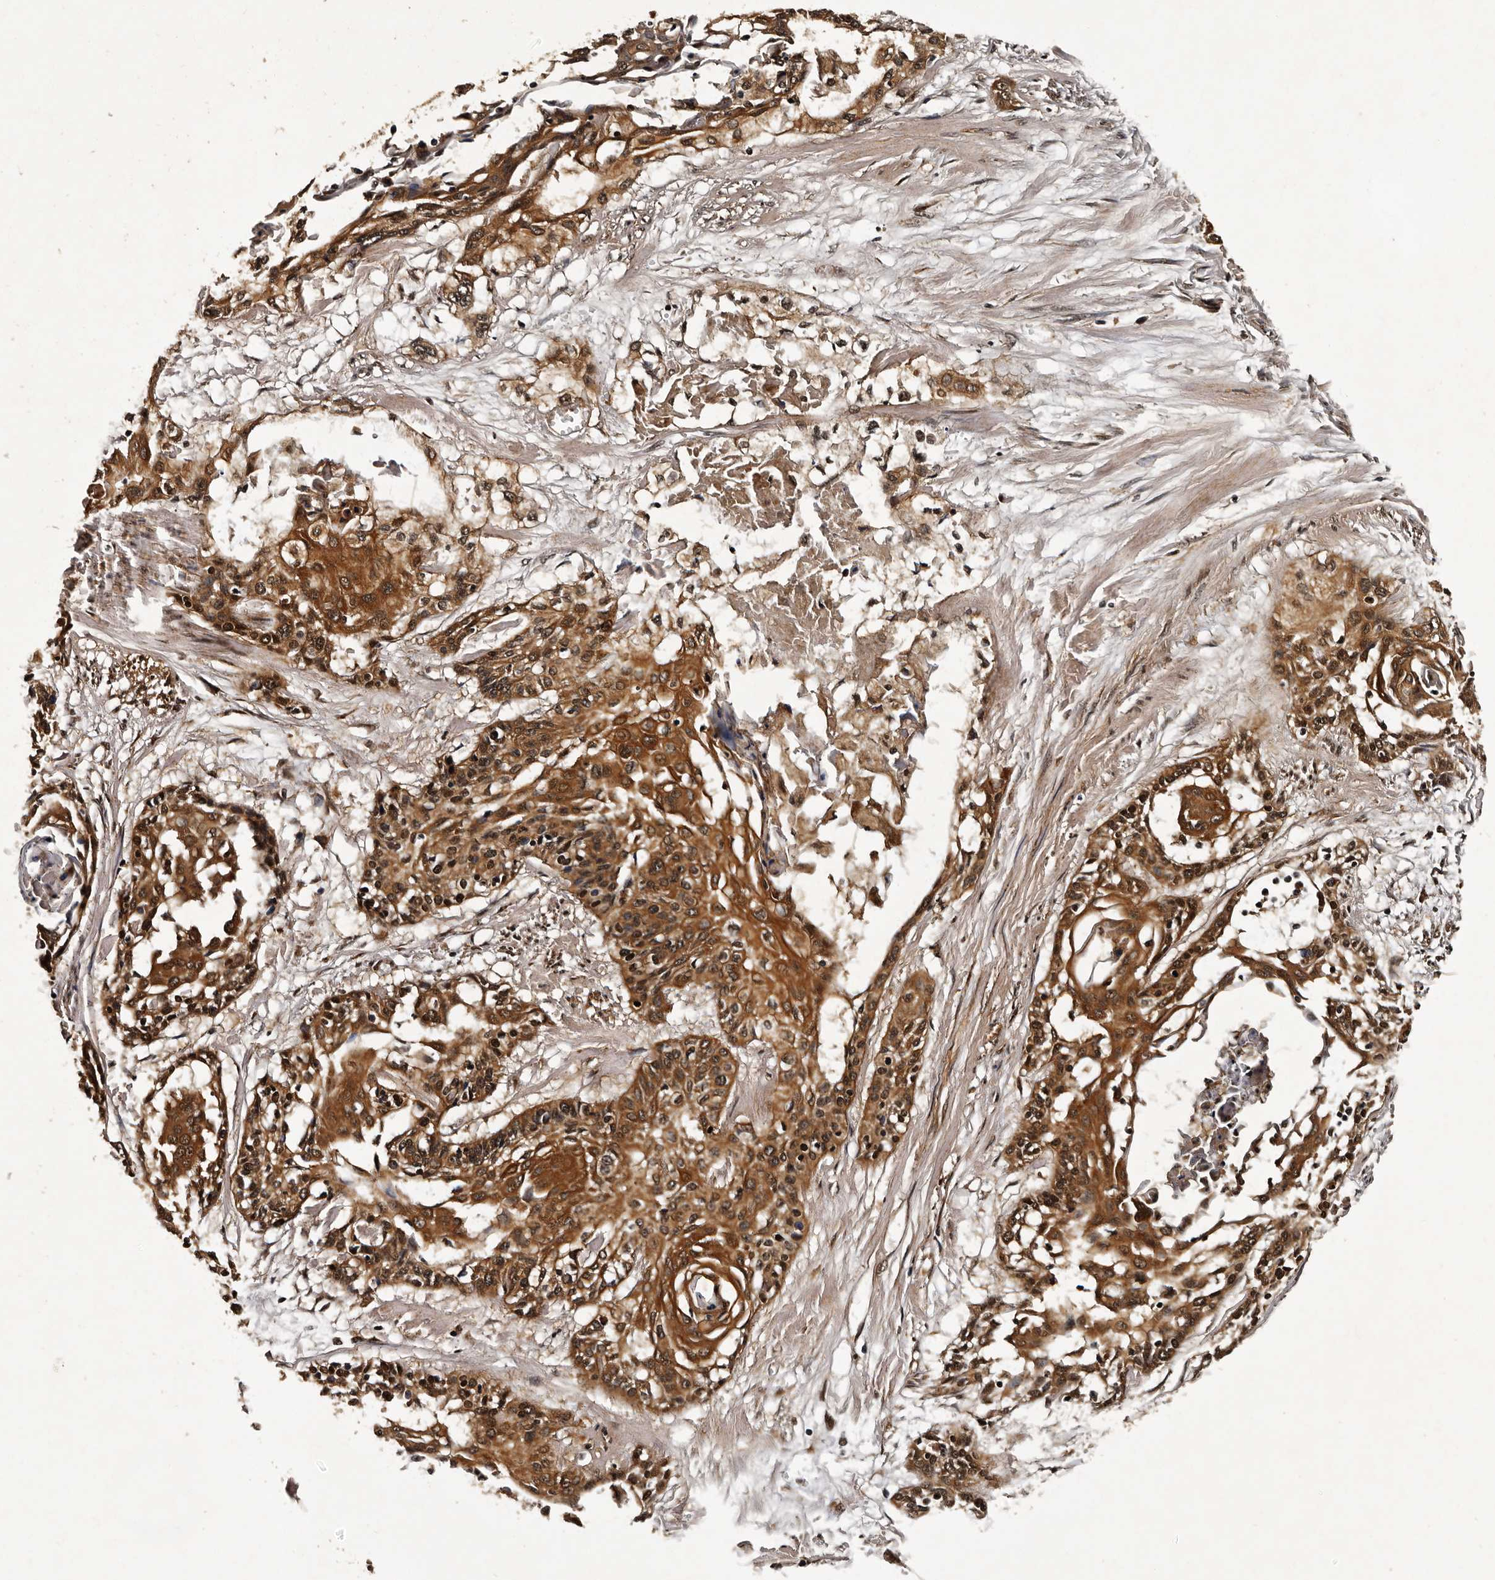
{"staining": {"intensity": "moderate", "quantity": ">75%", "location": "cytoplasmic/membranous,nuclear"}, "tissue": "cervical cancer", "cell_type": "Tumor cells", "image_type": "cancer", "snomed": [{"axis": "morphology", "description": "Squamous cell carcinoma, NOS"}, {"axis": "topography", "description": "Cervix"}], "caption": "Immunohistochemistry (IHC) image of cervical squamous cell carcinoma stained for a protein (brown), which displays medium levels of moderate cytoplasmic/membranous and nuclear positivity in approximately >75% of tumor cells.", "gene": "CPNE3", "patient": {"sex": "female", "age": 57}}